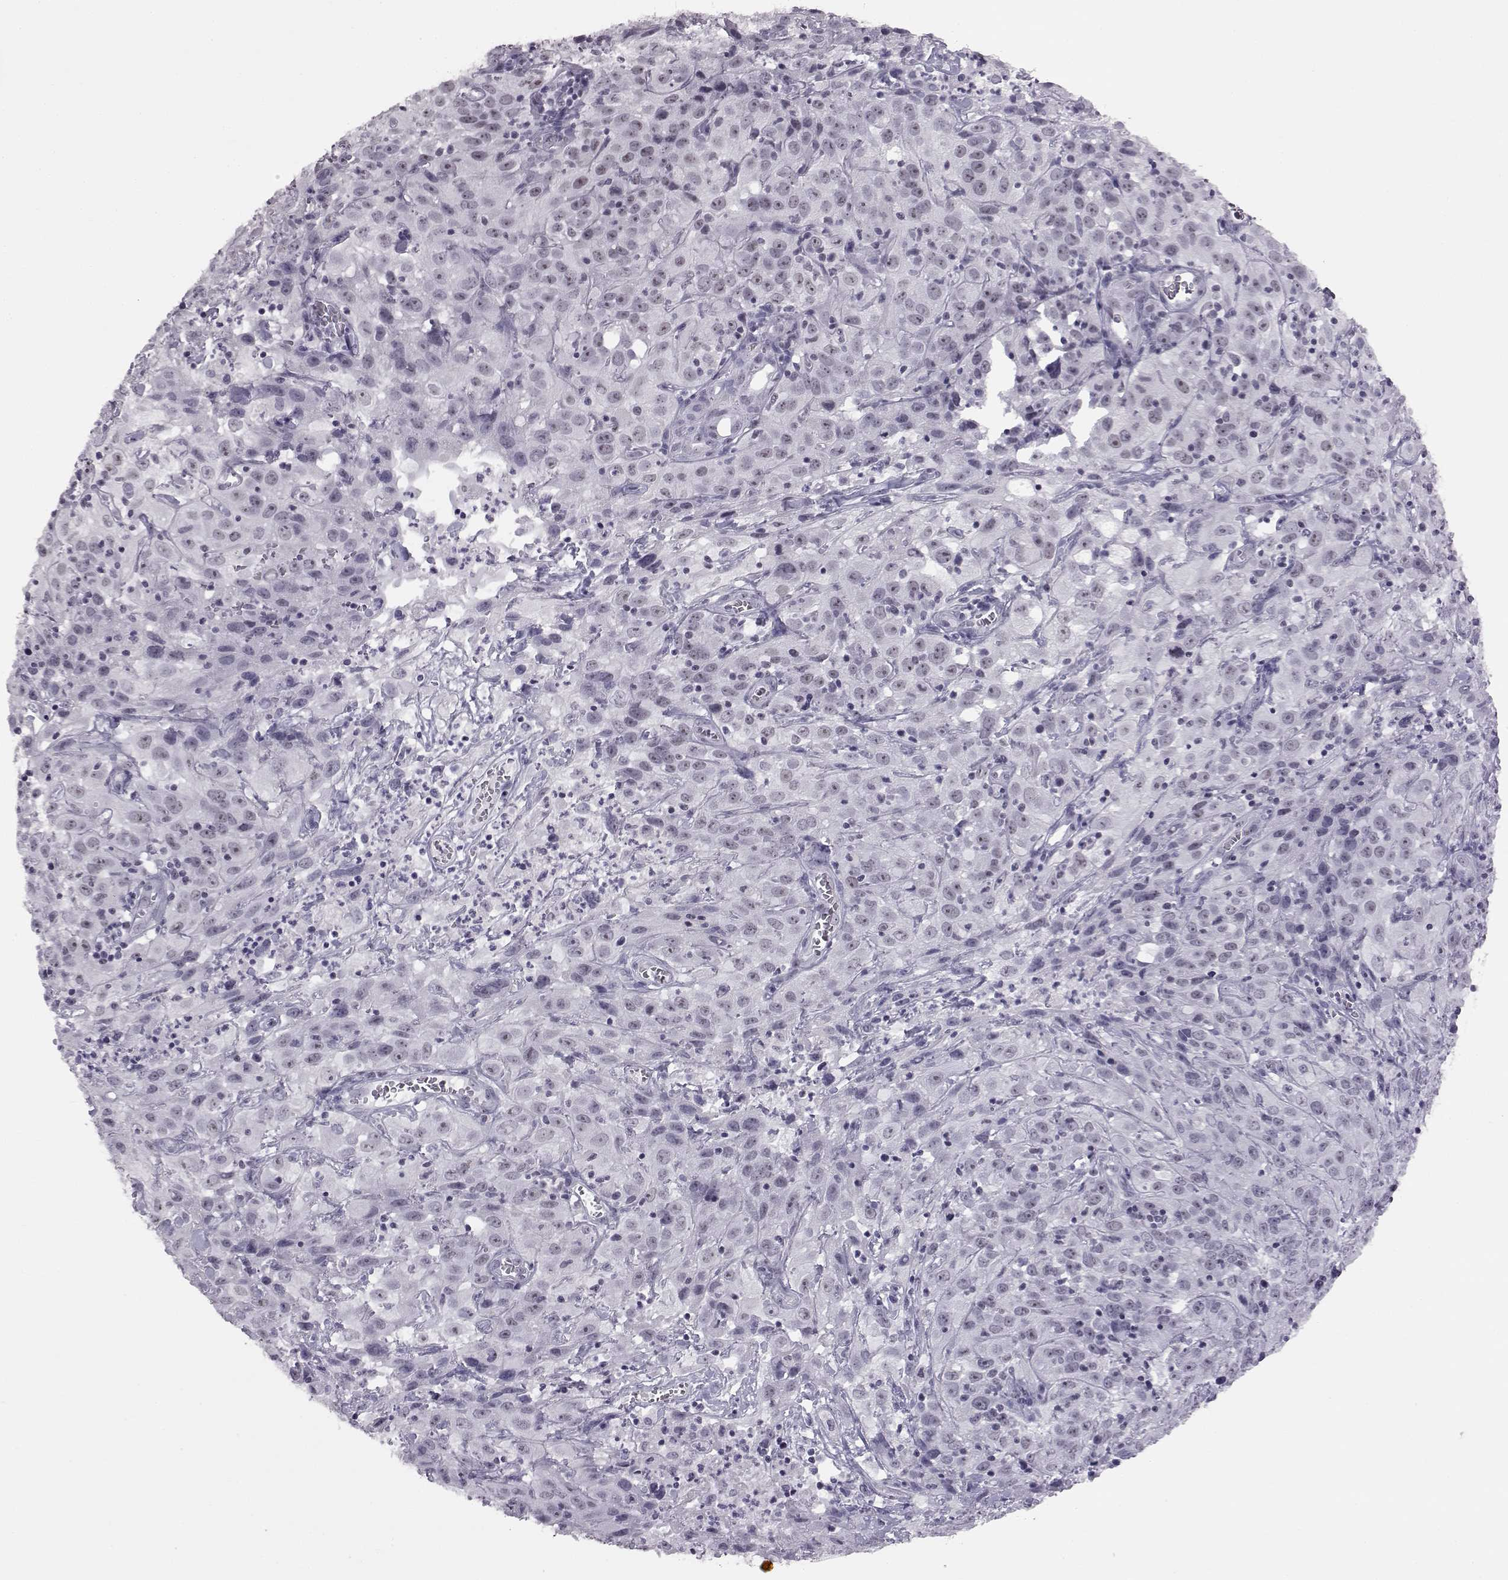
{"staining": {"intensity": "weak", "quantity": "<25%", "location": "nuclear"}, "tissue": "cervical cancer", "cell_type": "Tumor cells", "image_type": "cancer", "snomed": [{"axis": "morphology", "description": "Squamous cell carcinoma, NOS"}, {"axis": "topography", "description": "Cervix"}], "caption": "Immunohistochemistry photomicrograph of neoplastic tissue: cervical cancer (squamous cell carcinoma) stained with DAB (3,3'-diaminobenzidine) demonstrates no significant protein staining in tumor cells. (IHC, brightfield microscopy, high magnification).", "gene": "ADGRG2", "patient": {"sex": "female", "age": 32}}